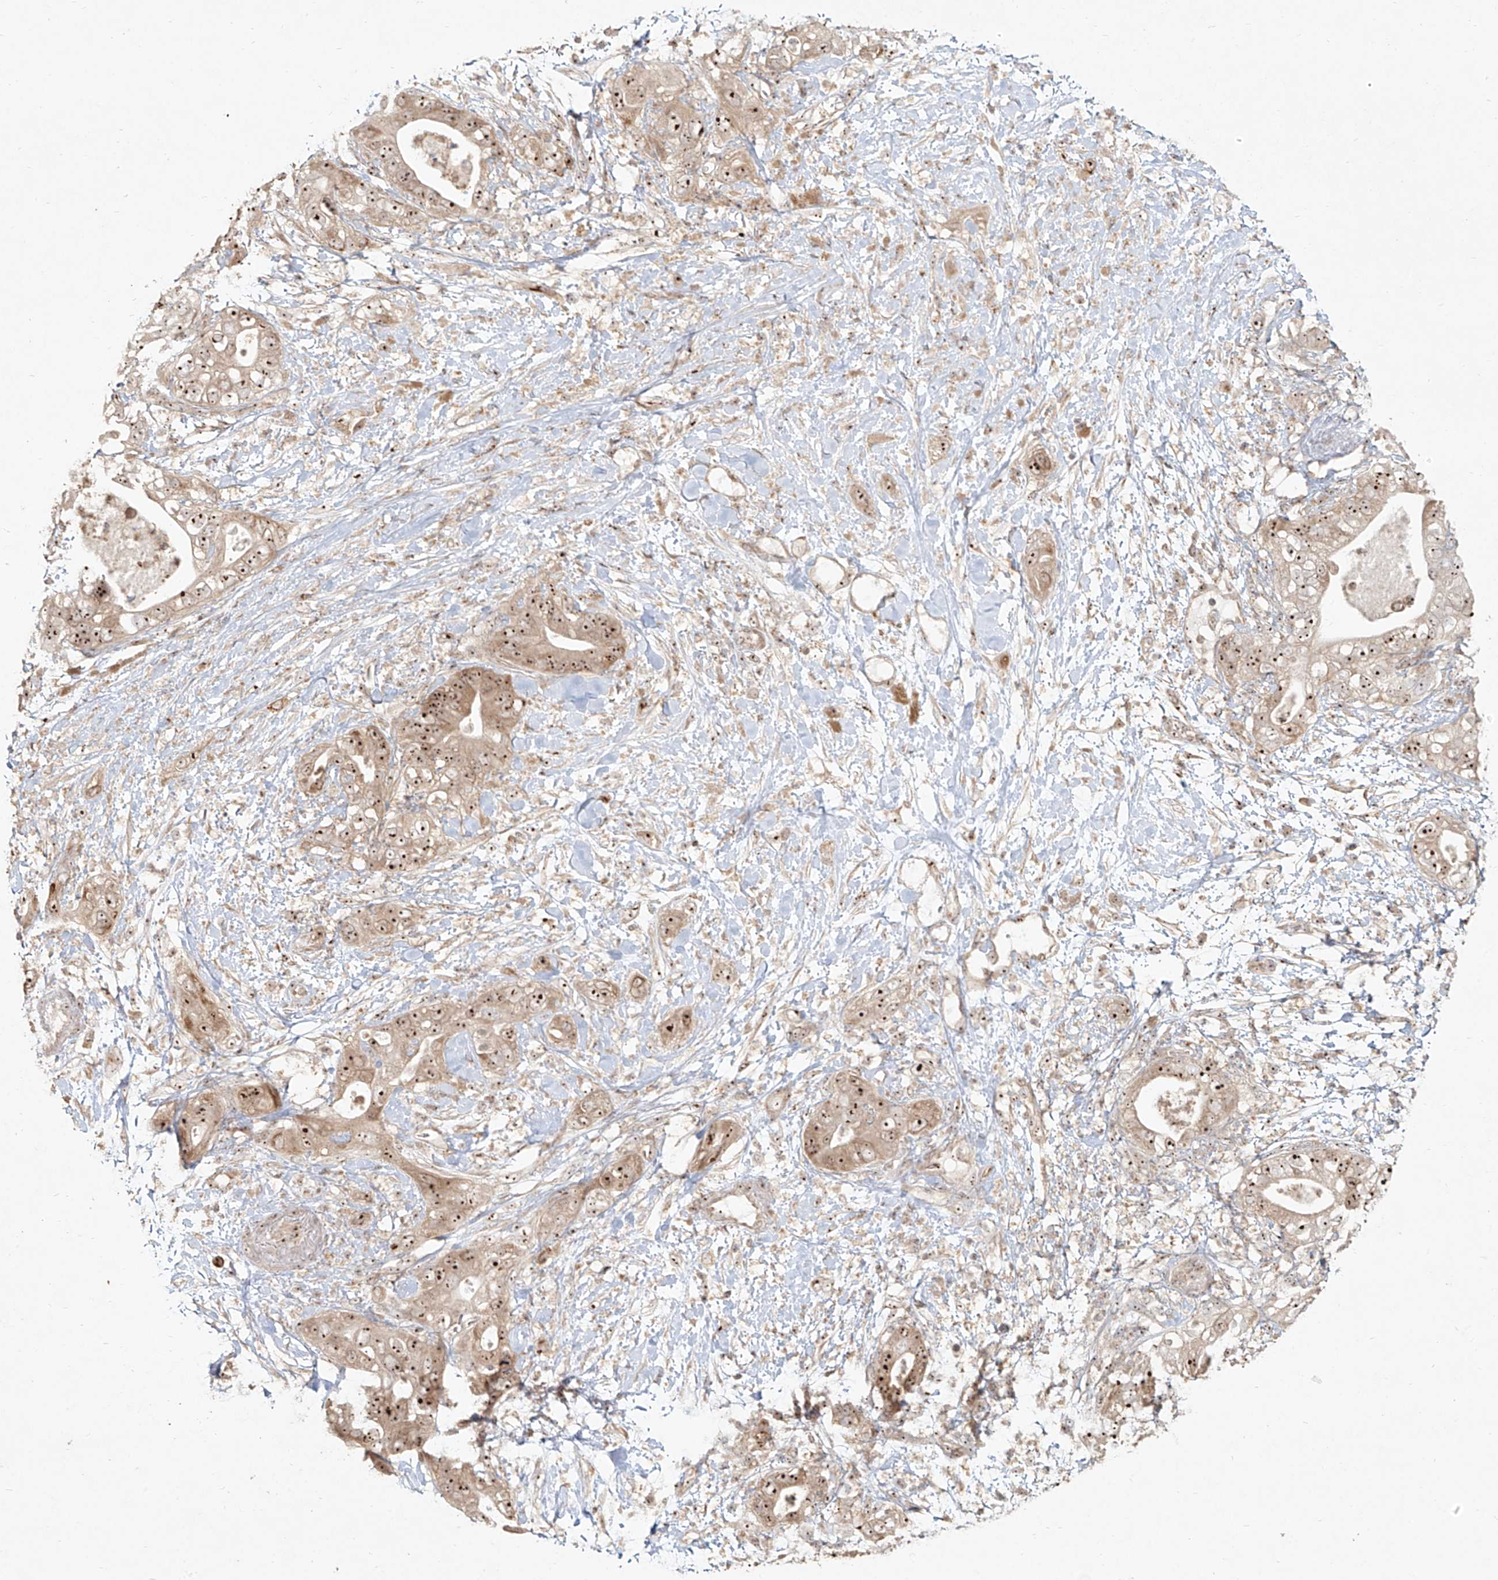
{"staining": {"intensity": "moderate", "quantity": ">75%", "location": "cytoplasmic/membranous,nuclear"}, "tissue": "pancreatic cancer", "cell_type": "Tumor cells", "image_type": "cancer", "snomed": [{"axis": "morphology", "description": "Adenocarcinoma, NOS"}, {"axis": "topography", "description": "Pancreas"}], "caption": "The image demonstrates staining of adenocarcinoma (pancreatic), revealing moderate cytoplasmic/membranous and nuclear protein expression (brown color) within tumor cells.", "gene": "BYSL", "patient": {"sex": "female", "age": 78}}